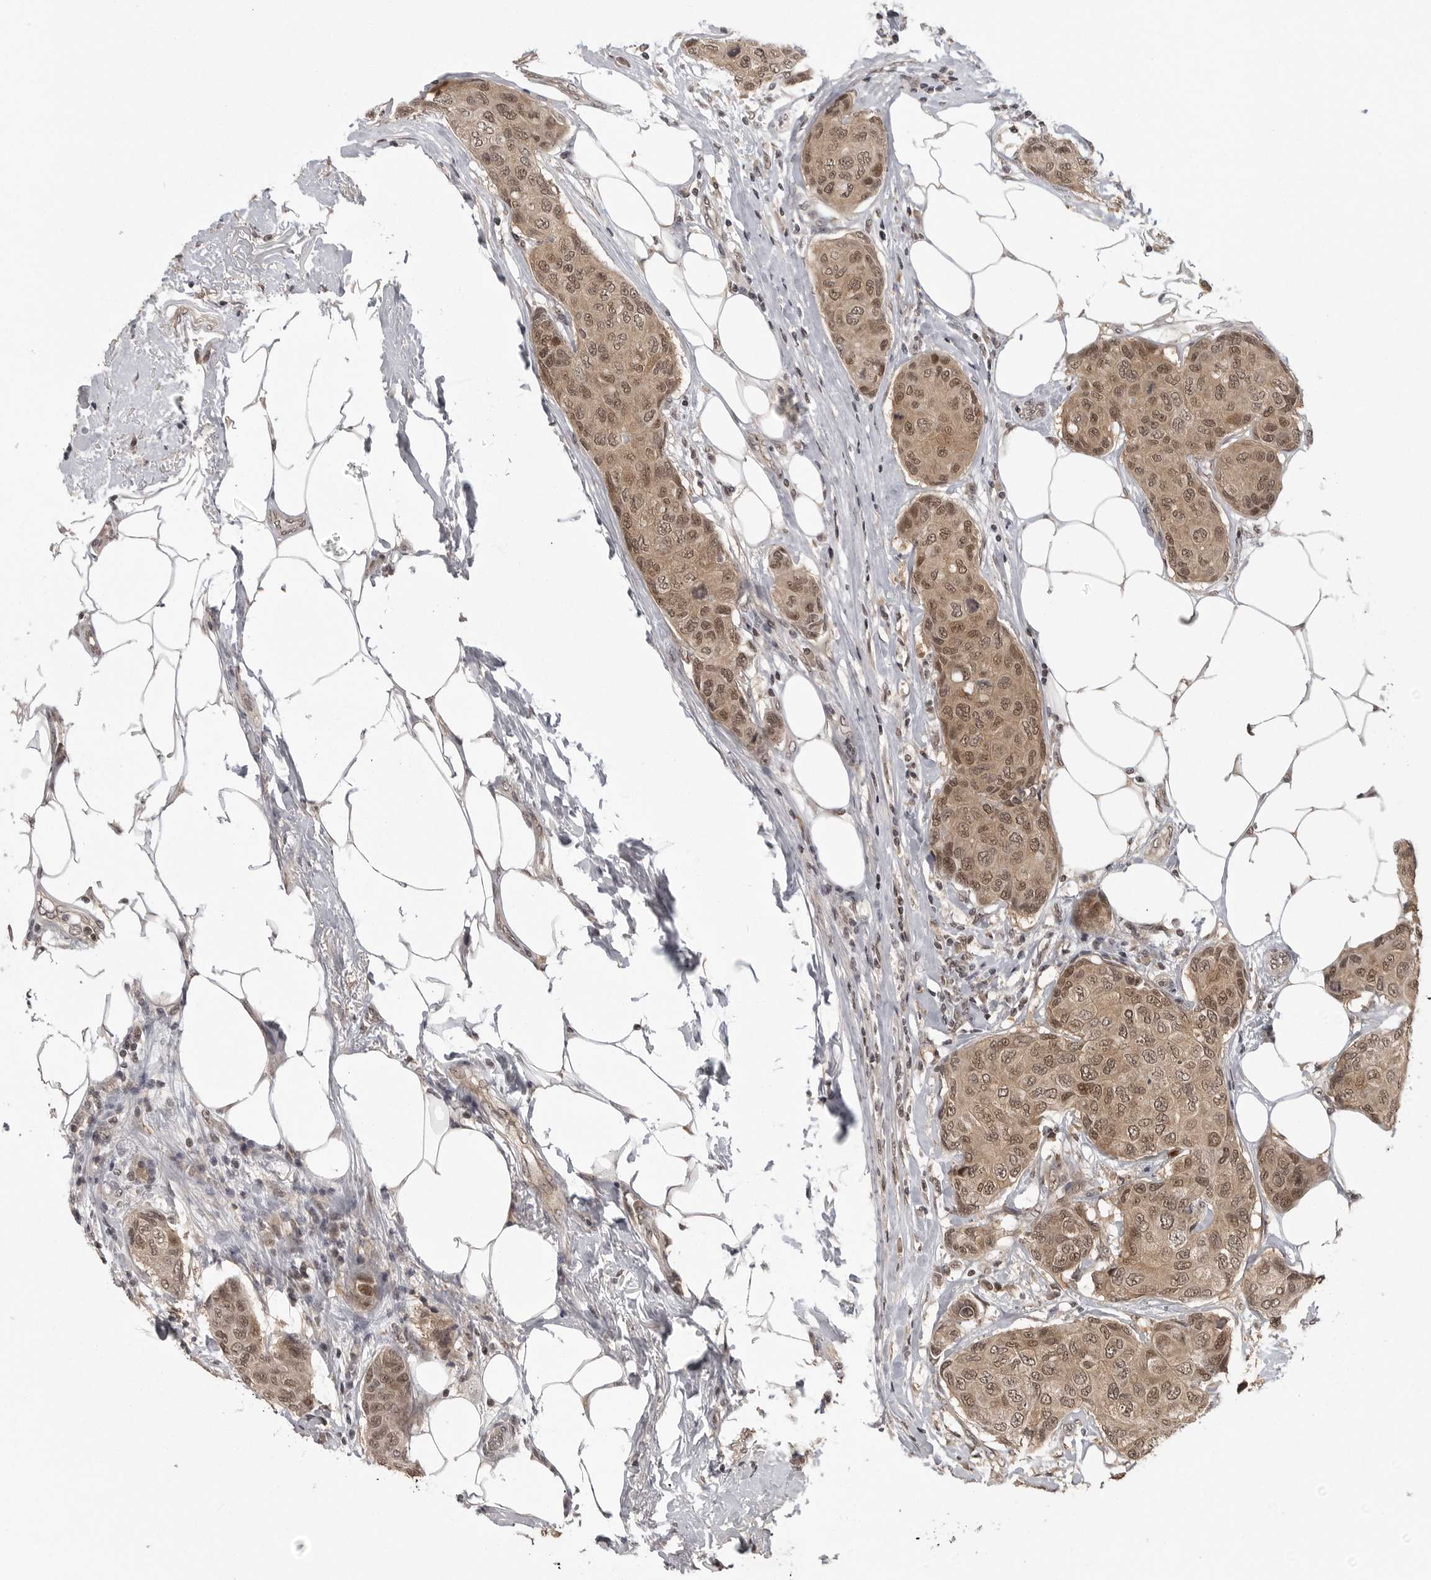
{"staining": {"intensity": "moderate", "quantity": ">75%", "location": "cytoplasmic/membranous,nuclear"}, "tissue": "breast cancer", "cell_type": "Tumor cells", "image_type": "cancer", "snomed": [{"axis": "morphology", "description": "Duct carcinoma"}, {"axis": "topography", "description": "Breast"}], "caption": "Invasive ductal carcinoma (breast) stained for a protein shows moderate cytoplasmic/membranous and nuclear positivity in tumor cells.", "gene": "PEG3", "patient": {"sex": "female", "age": 80}}